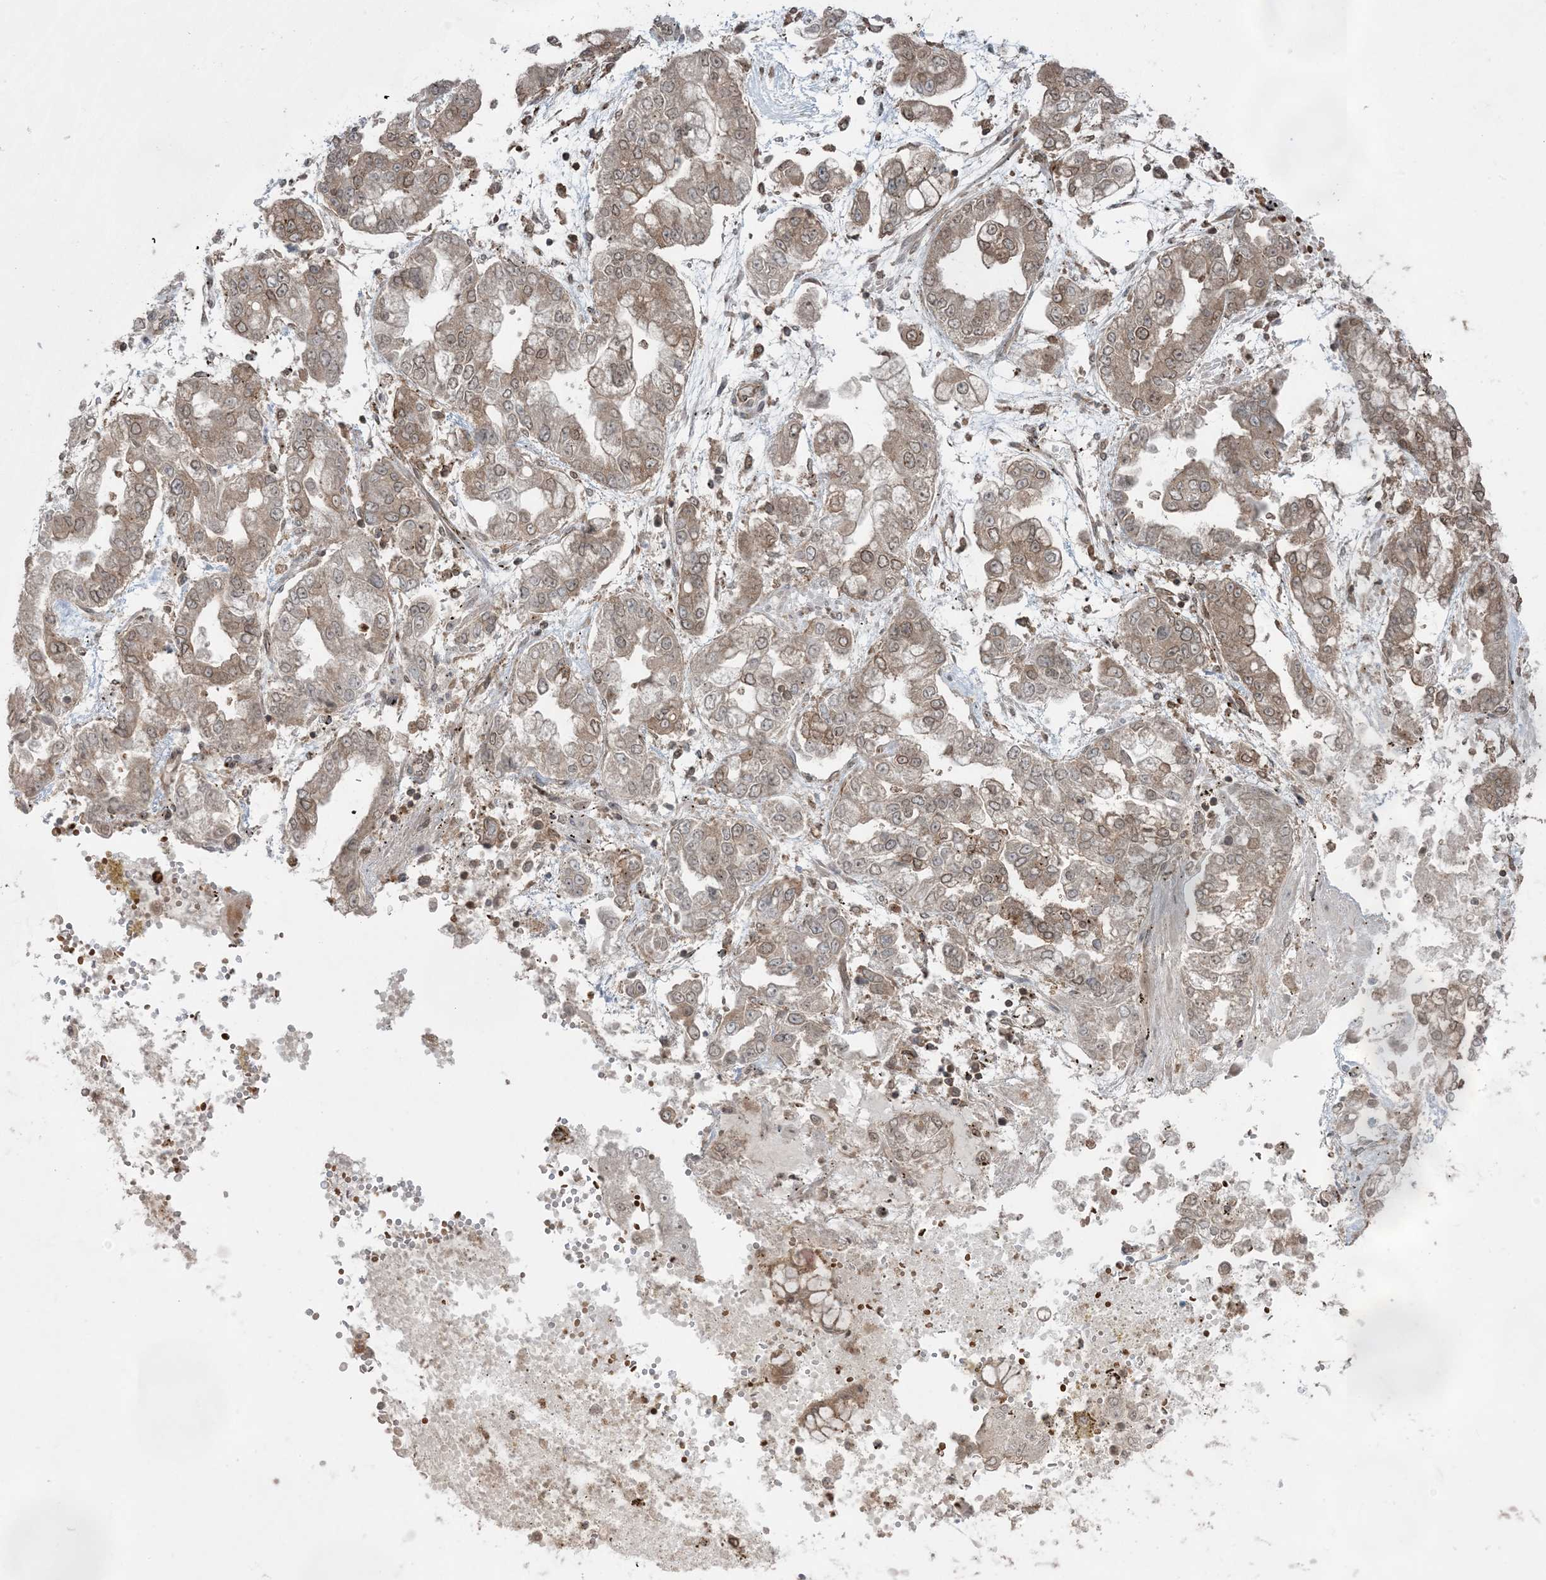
{"staining": {"intensity": "moderate", "quantity": "25%-75%", "location": "cytoplasmic/membranous"}, "tissue": "stomach cancer", "cell_type": "Tumor cells", "image_type": "cancer", "snomed": [{"axis": "morphology", "description": "Normal tissue, NOS"}, {"axis": "morphology", "description": "Adenocarcinoma, NOS"}, {"axis": "topography", "description": "Stomach, upper"}, {"axis": "topography", "description": "Stomach"}], "caption": "Immunohistochemistry (IHC) (DAB (3,3'-diaminobenzidine)) staining of human stomach cancer (adenocarcinoma) demonstrates moderate cytoplasmic/membranous protein expression in about 25%-75% of tumor cells.", "gene": "DDX19B", "patient": {"sex": "male", "age": 76}}